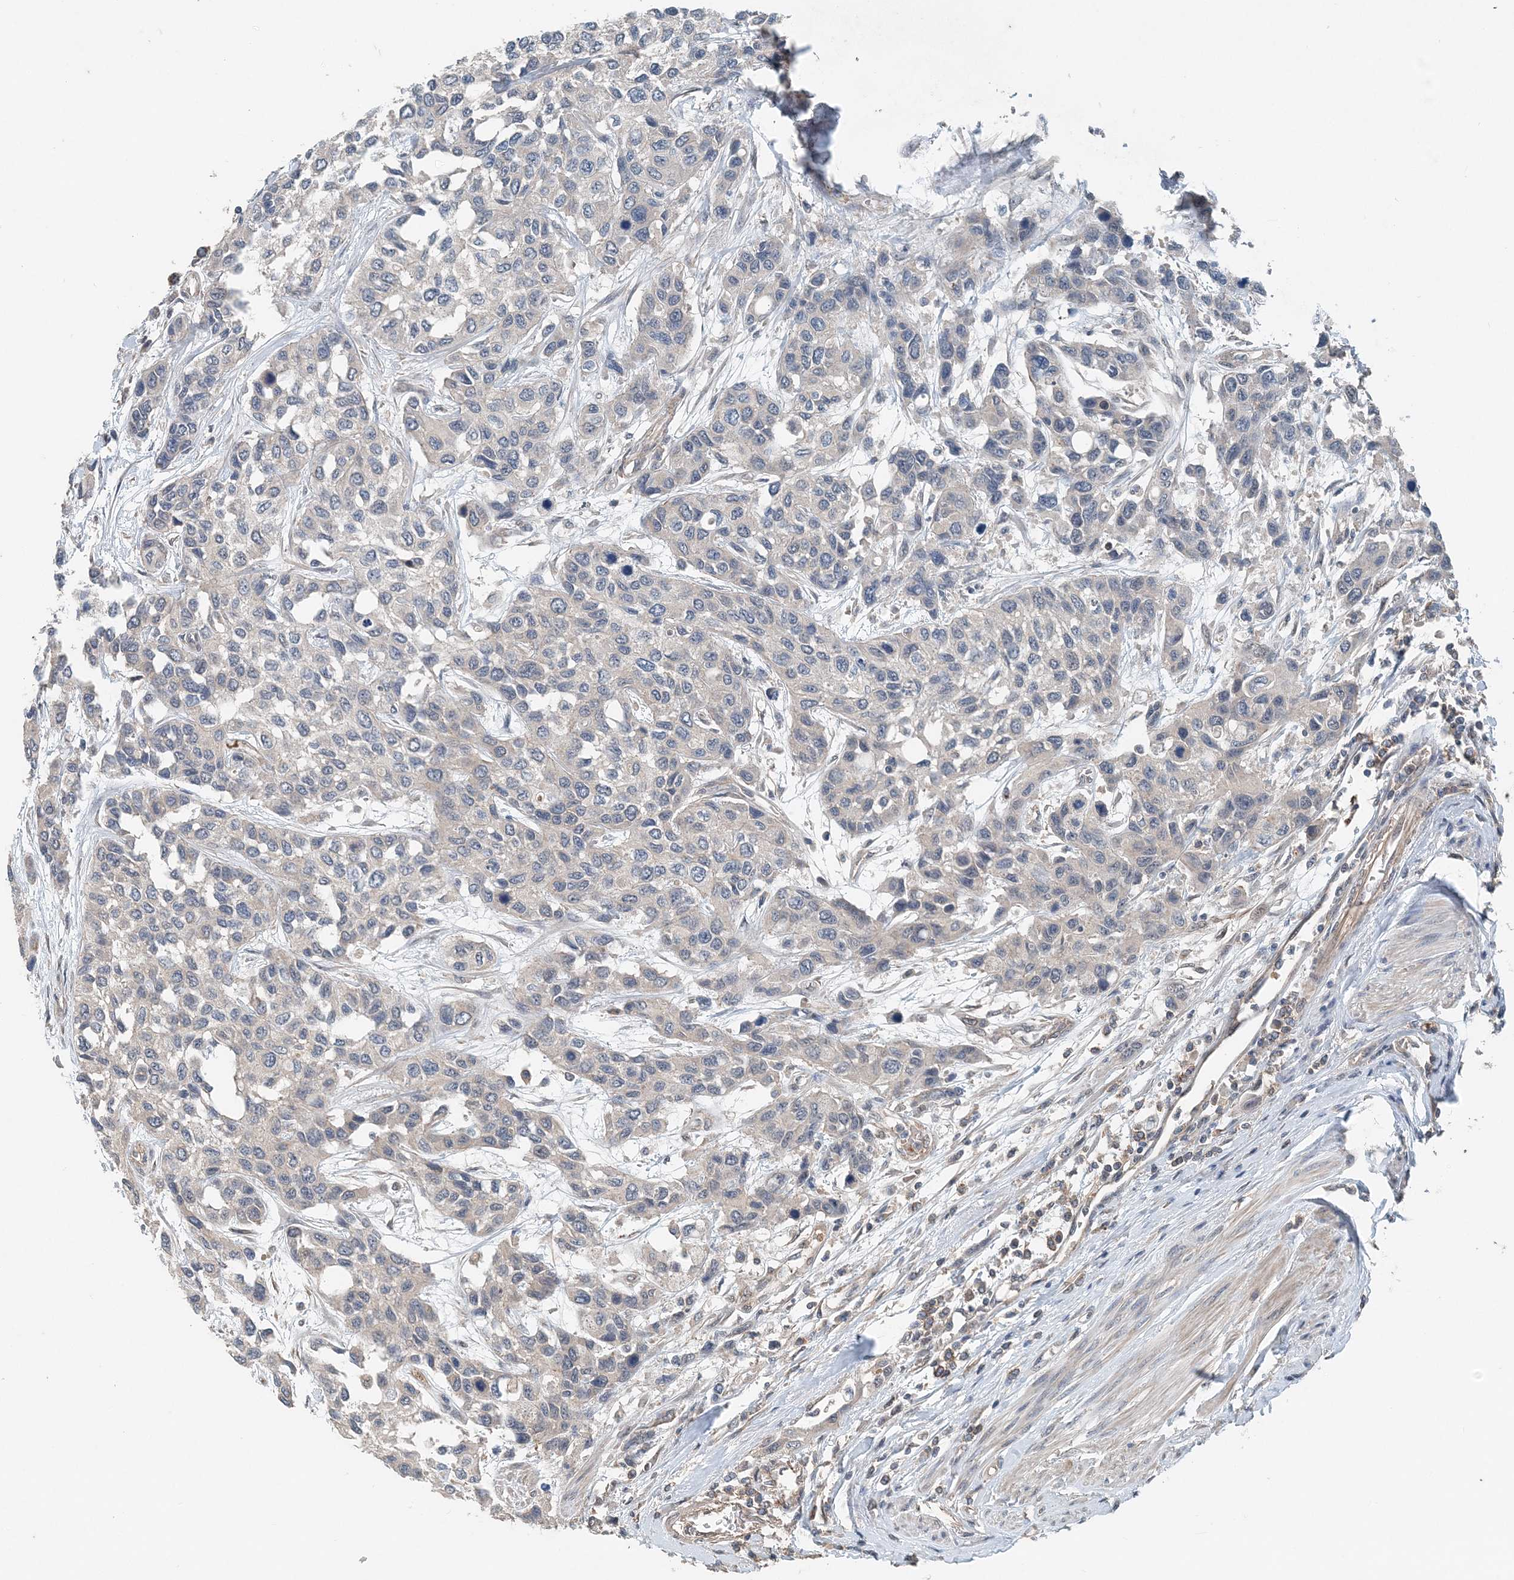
{"staining": {"intensity": "negative", "quantity": "none", "location": "none"}, "tissue": "urothelial cancer", "cell_type": "Tumor cells", "image_type": "cancer", "snomed": [{"axis": "morphology", "description": "Normal tissue, NOS"}, {"axis": "morphology", "description": "Urothelial carcinoma, High grade"}, {"axis": "topography", "description": "Vascular tissue"}, {"axis": "topography", "description": "Urinary bladder"}], "caption": "Immunohistochemical staining of urothelial cancer demonstrates no significant staining in tumor cells.", "gene": "SMPD3", "patient": {"sex": "female", "age": 56}}